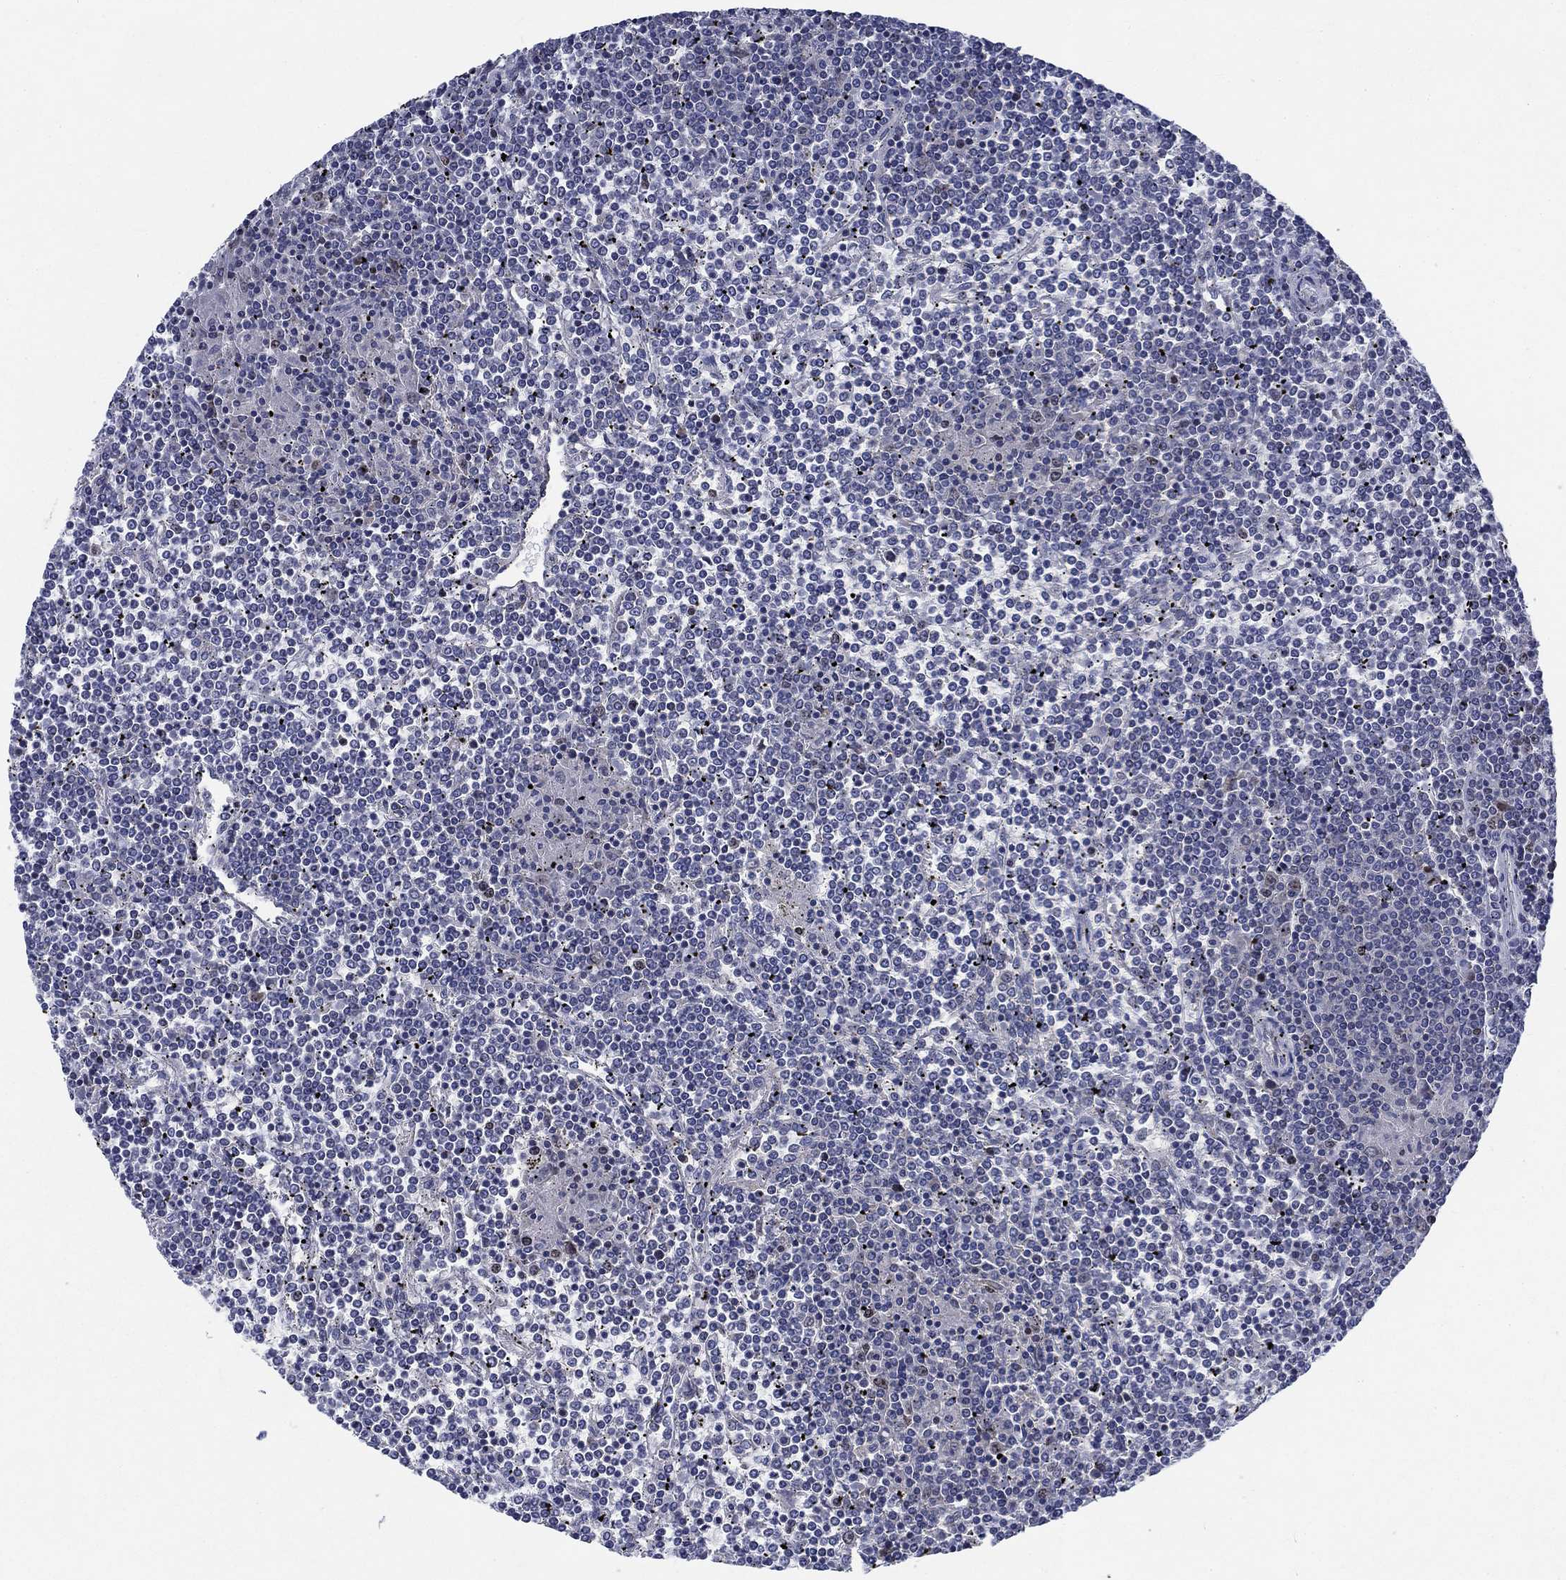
{"staining": {"intensity": "negative", "quantity": "none", "location": "none"}, "tissue": "lymphoma", "cell_type": "Tumor cells", "image_type": "cancer", "snomed": [{"axis": "morphology", "description": "Malignant lymphoma, non-Hodgkin's type, Low grade"}, {"axis": "topography", "description": "Spleen"}], "caption": "IHC of human lymphoma shows no staining in tumor cells.", "gene": "MMP24", "patient": {"sex": "female", "age": 19}}